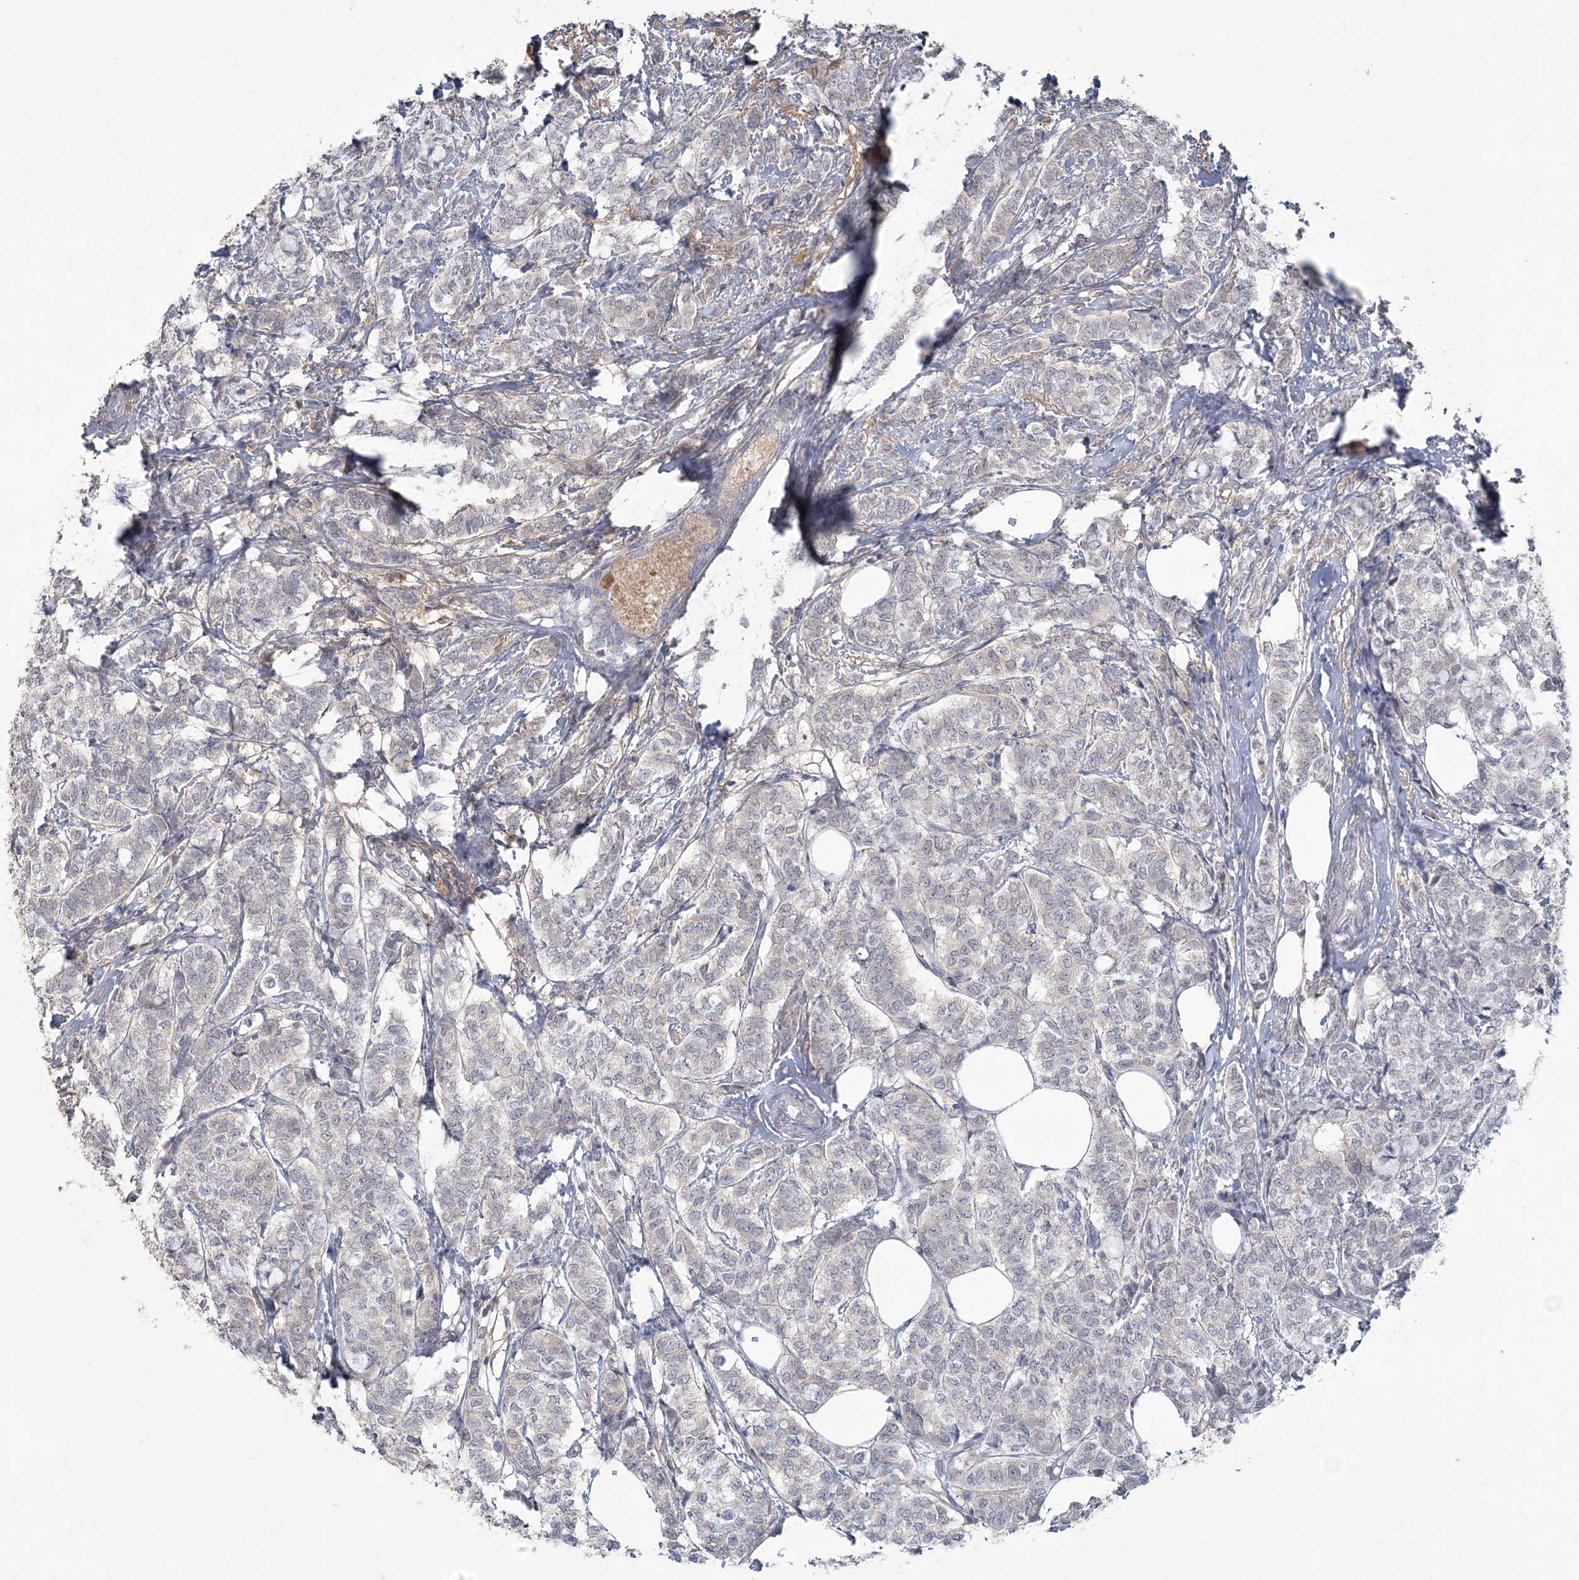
{"staining": {"intensity": "weak", "quantity": "<25%", "location": "cytoplasmic/membranous"}, "tissue": "breast cancer", "cell_type": "Tumor cells", "image_type": "cancer", "snomed": [{"axis": "morphology", "description": "Lobular carcinoma"}, {"axis": "topography", "description": "Breast"}], "caption": "Tumor cells are negative for protein expression in human breast cancer (lobular carcinoma). The staining was performed using DAB to visualize the protein expression in brown, while the nuclei were stained in blue with hematoxylin (Magnification: 20x).", "gene": "ANKS1A", "patient": {"sex": "female", "age": 60}}